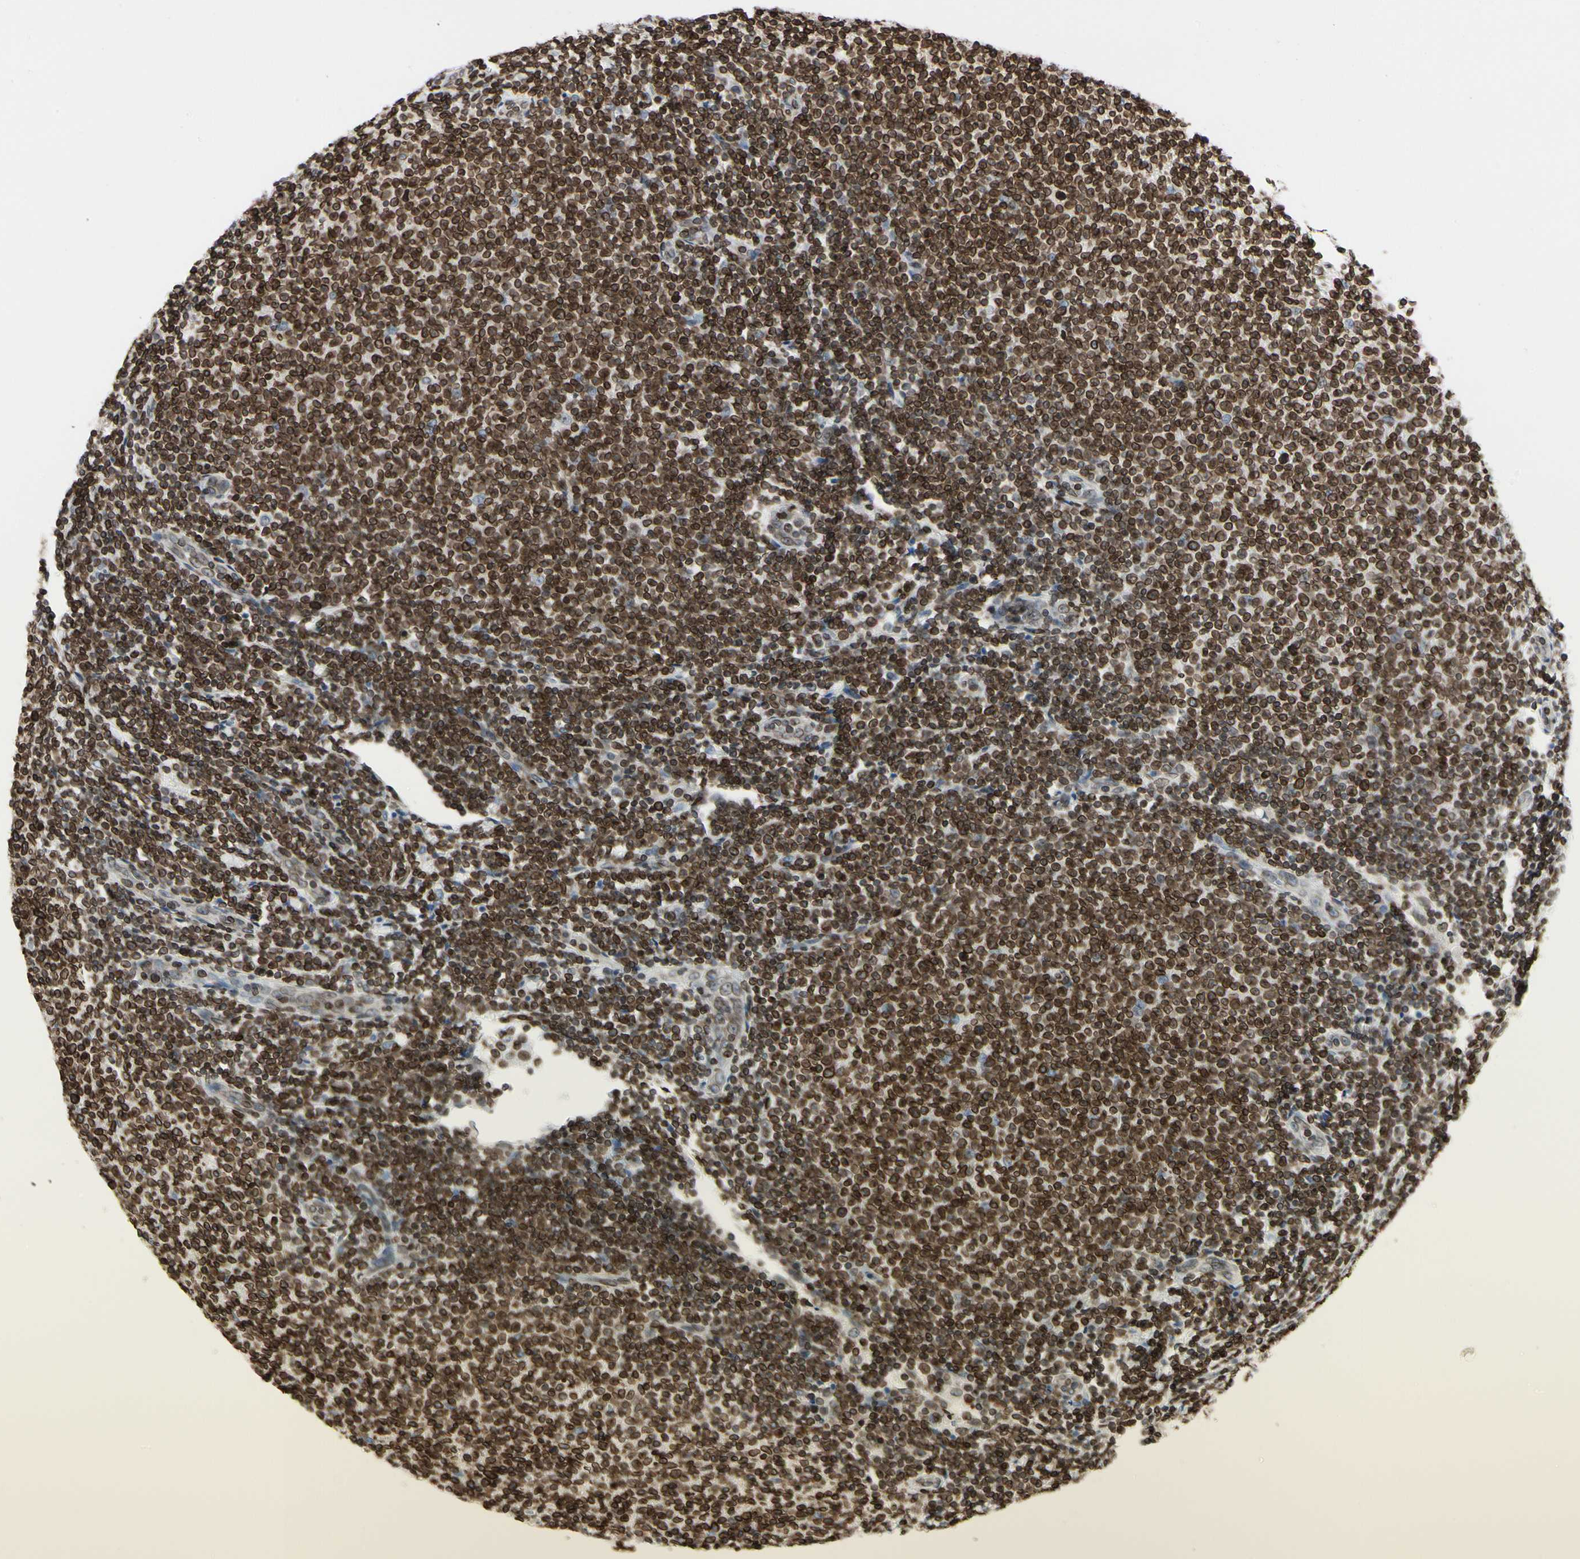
{"staining": {"intensity": "strong", "quantity": ">75%", "location": "cytoplasmic/membranous,nuclear"}, "tissue": "lymphoma", "cell_type": "Tumor cells", "image_type": "cancer", "snomed": [{"axis": "morphology", "description": "Malignant lymphoma, non-Hodgkin's type, Low grade"}, {"axis": "topography", "description": "Lymph node"}], "caption": "The photomicrograph shows immunohistochemical staining of lymphoma. There is strong cytoplasmic/membranous and nuclear positivity is appreciated in approximately >75% of tumor cells.", "gene": "TMPO", "patient": {"sex": "male", "age": 66}}